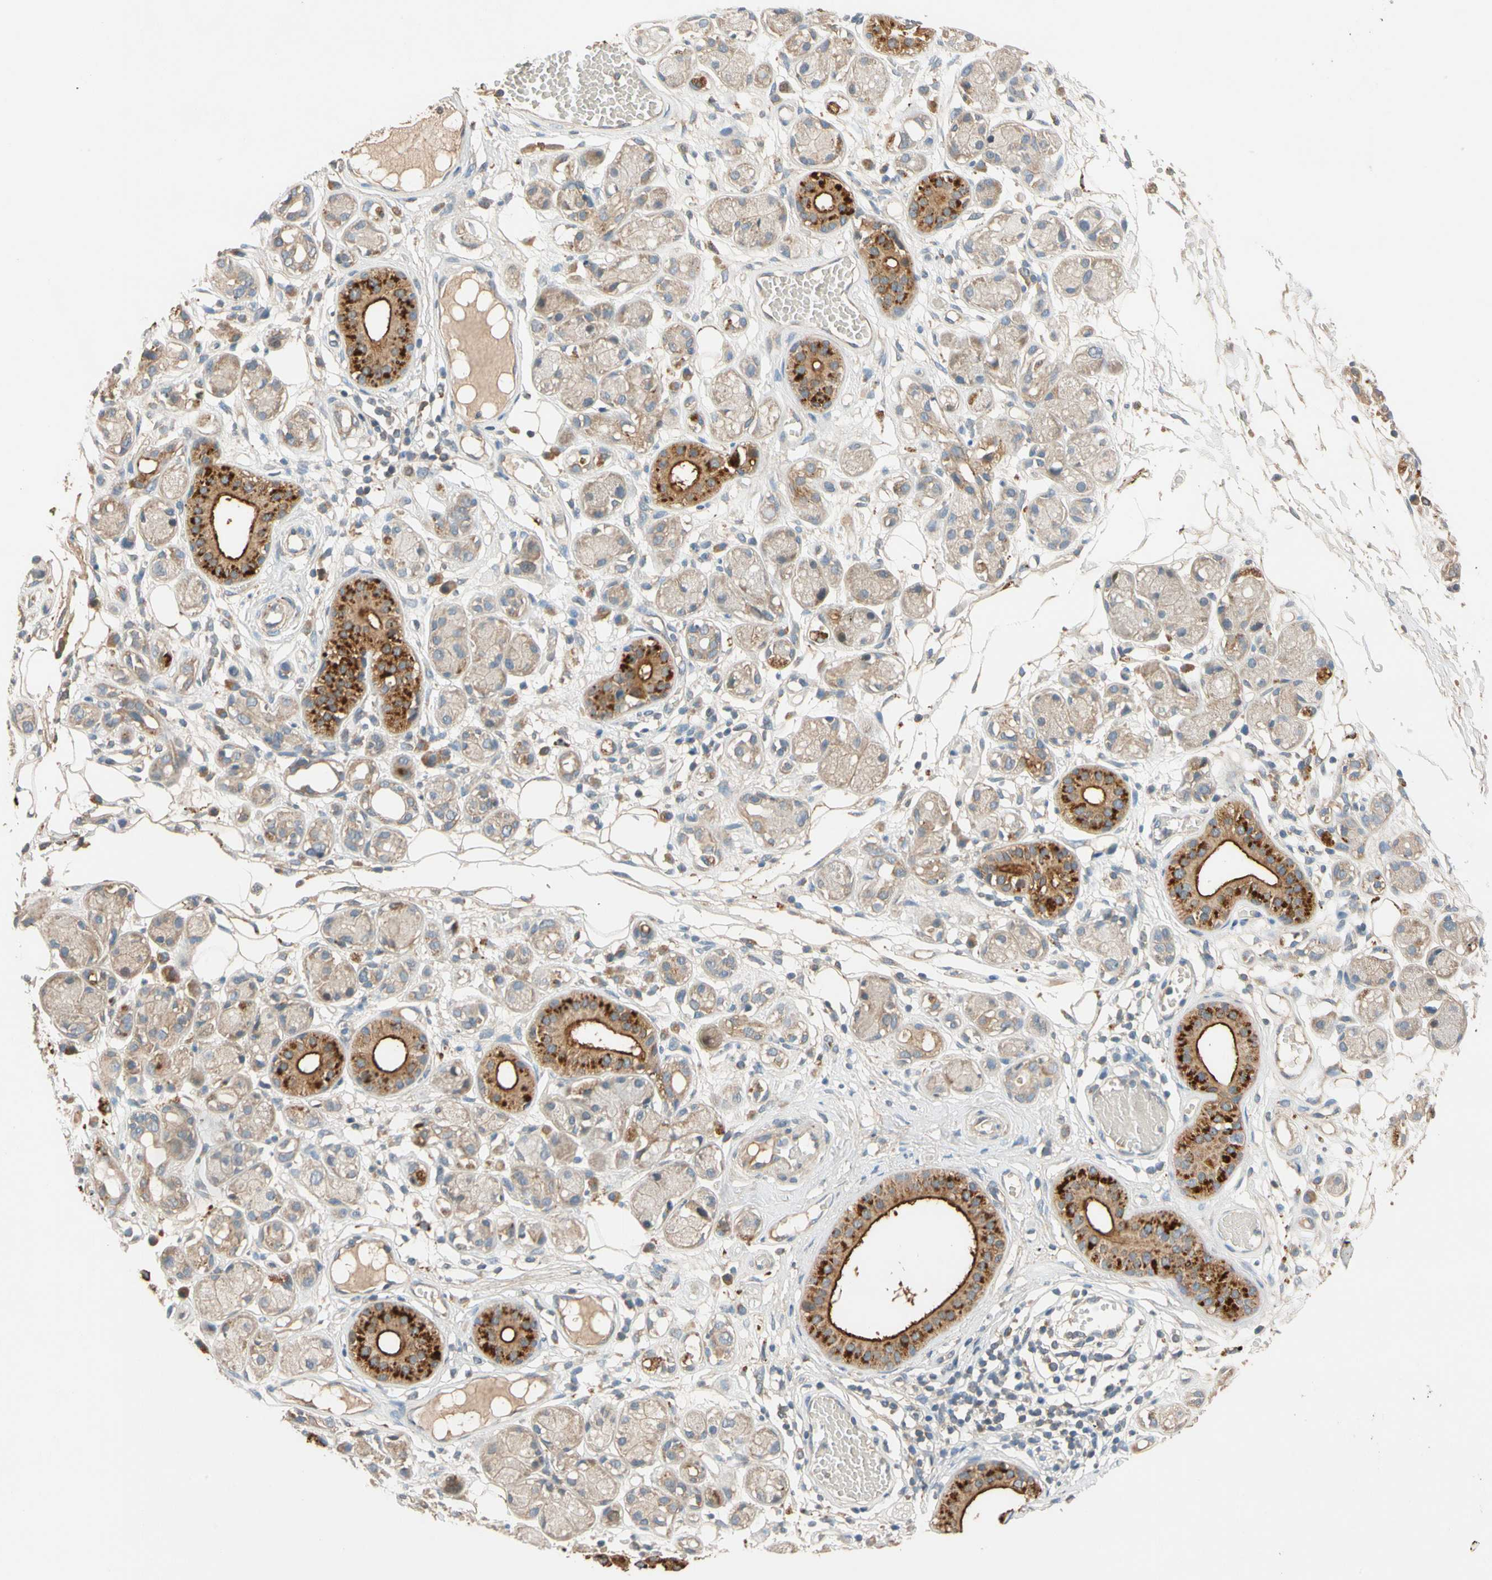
{"staining": {"intensity": "moderate", "quantity": "25%-75%", "location": "cytoplasmic/membranous,nuclear"}, "tissue": "adipose tissue", "cell_type": "Adipocytes", "image_type": "normal", "snomed": [{"axis": "morphology", "description": "Normal tissue, NOS"}, {"axis": "morphology", "description": "Inflammation, NOS"}, {"axis": "topography", "description": "Vascular tissue"}, {"axis": "topography", "description": "Salivary gland"}], "caption": "Human adipose tissue stained with a brown dye displays moderate cytoplasmic/membranous,nuclear positive staining in about 25%-75% of adipocytes.", "gene": "USP12", "patient": {"sex": "female", "age": 75}}